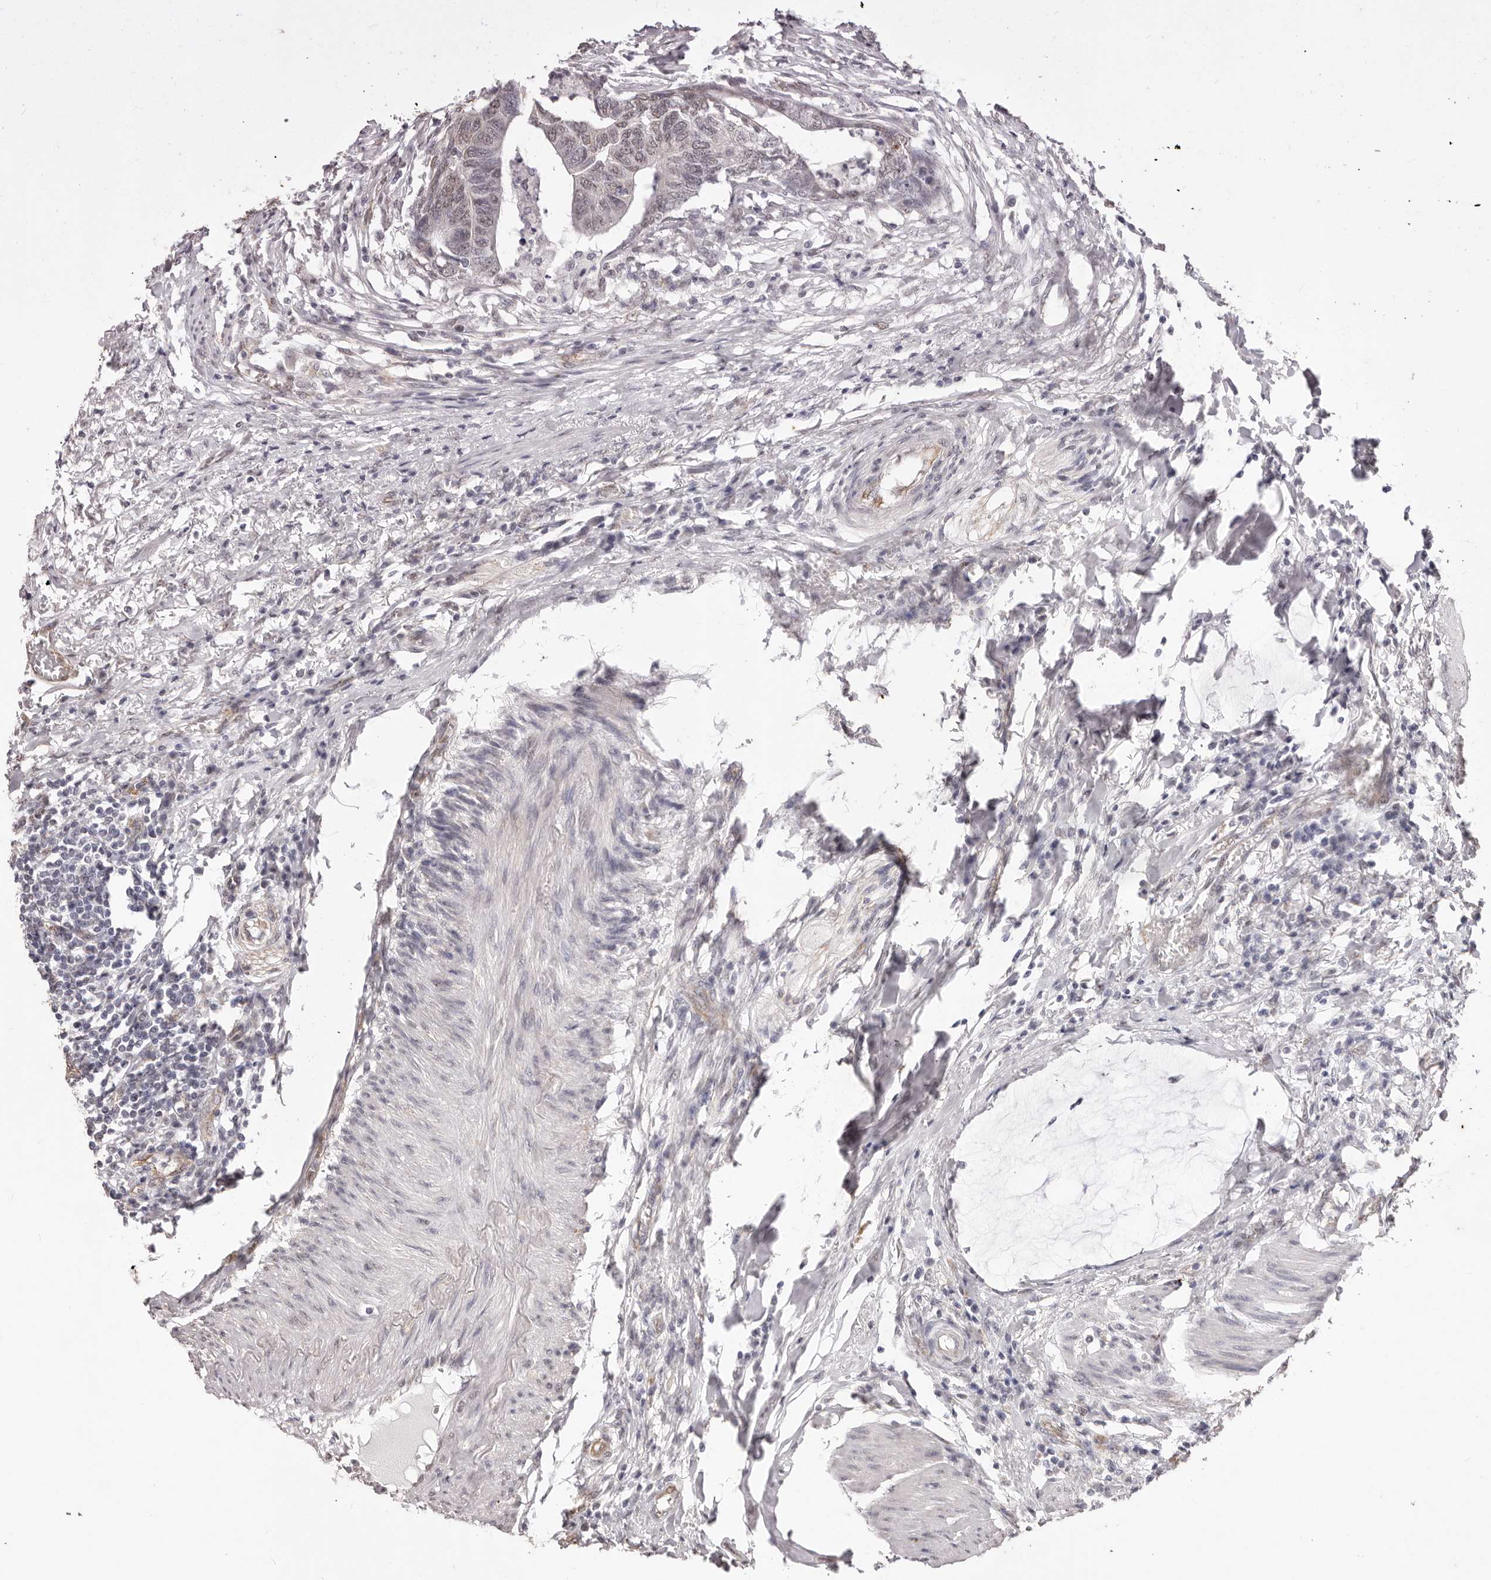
{"staining": {"intensity": "moderate", "quantity": "<25%", "location": "cytoplasmic/membranous,nuclear"}, "tissue": "colorectal cancer", "cell_type": "Tumor cells", "image_type": "cancer", "snomed": [{"axis": "morphology", "description": "Normal tissue, NOS"}, {"axis": "morphology", "description": "Adenocarcinoma, NOS"}, {"axis": "topography", "description": "Rectum"}, {"axis": "topography", "description": "Peripheral nerve tissue"}], "caption": "Immunohistochemistry staining of colorectal cancer, which shows low levels of moderate cytoplasmic/membranous and nuclear expression in about <25% of tumor cells indicating moderate cytoplasmic/membranous and nuclear protein expression. The staining was performed using DAB (3,3'-diaminobenzidine) (brown) for protein detection and nuclei were counterstained in hematoxylin (blue).", "gene": "RPS6KA5", "patient": {"sex": "male", "age": 92}}